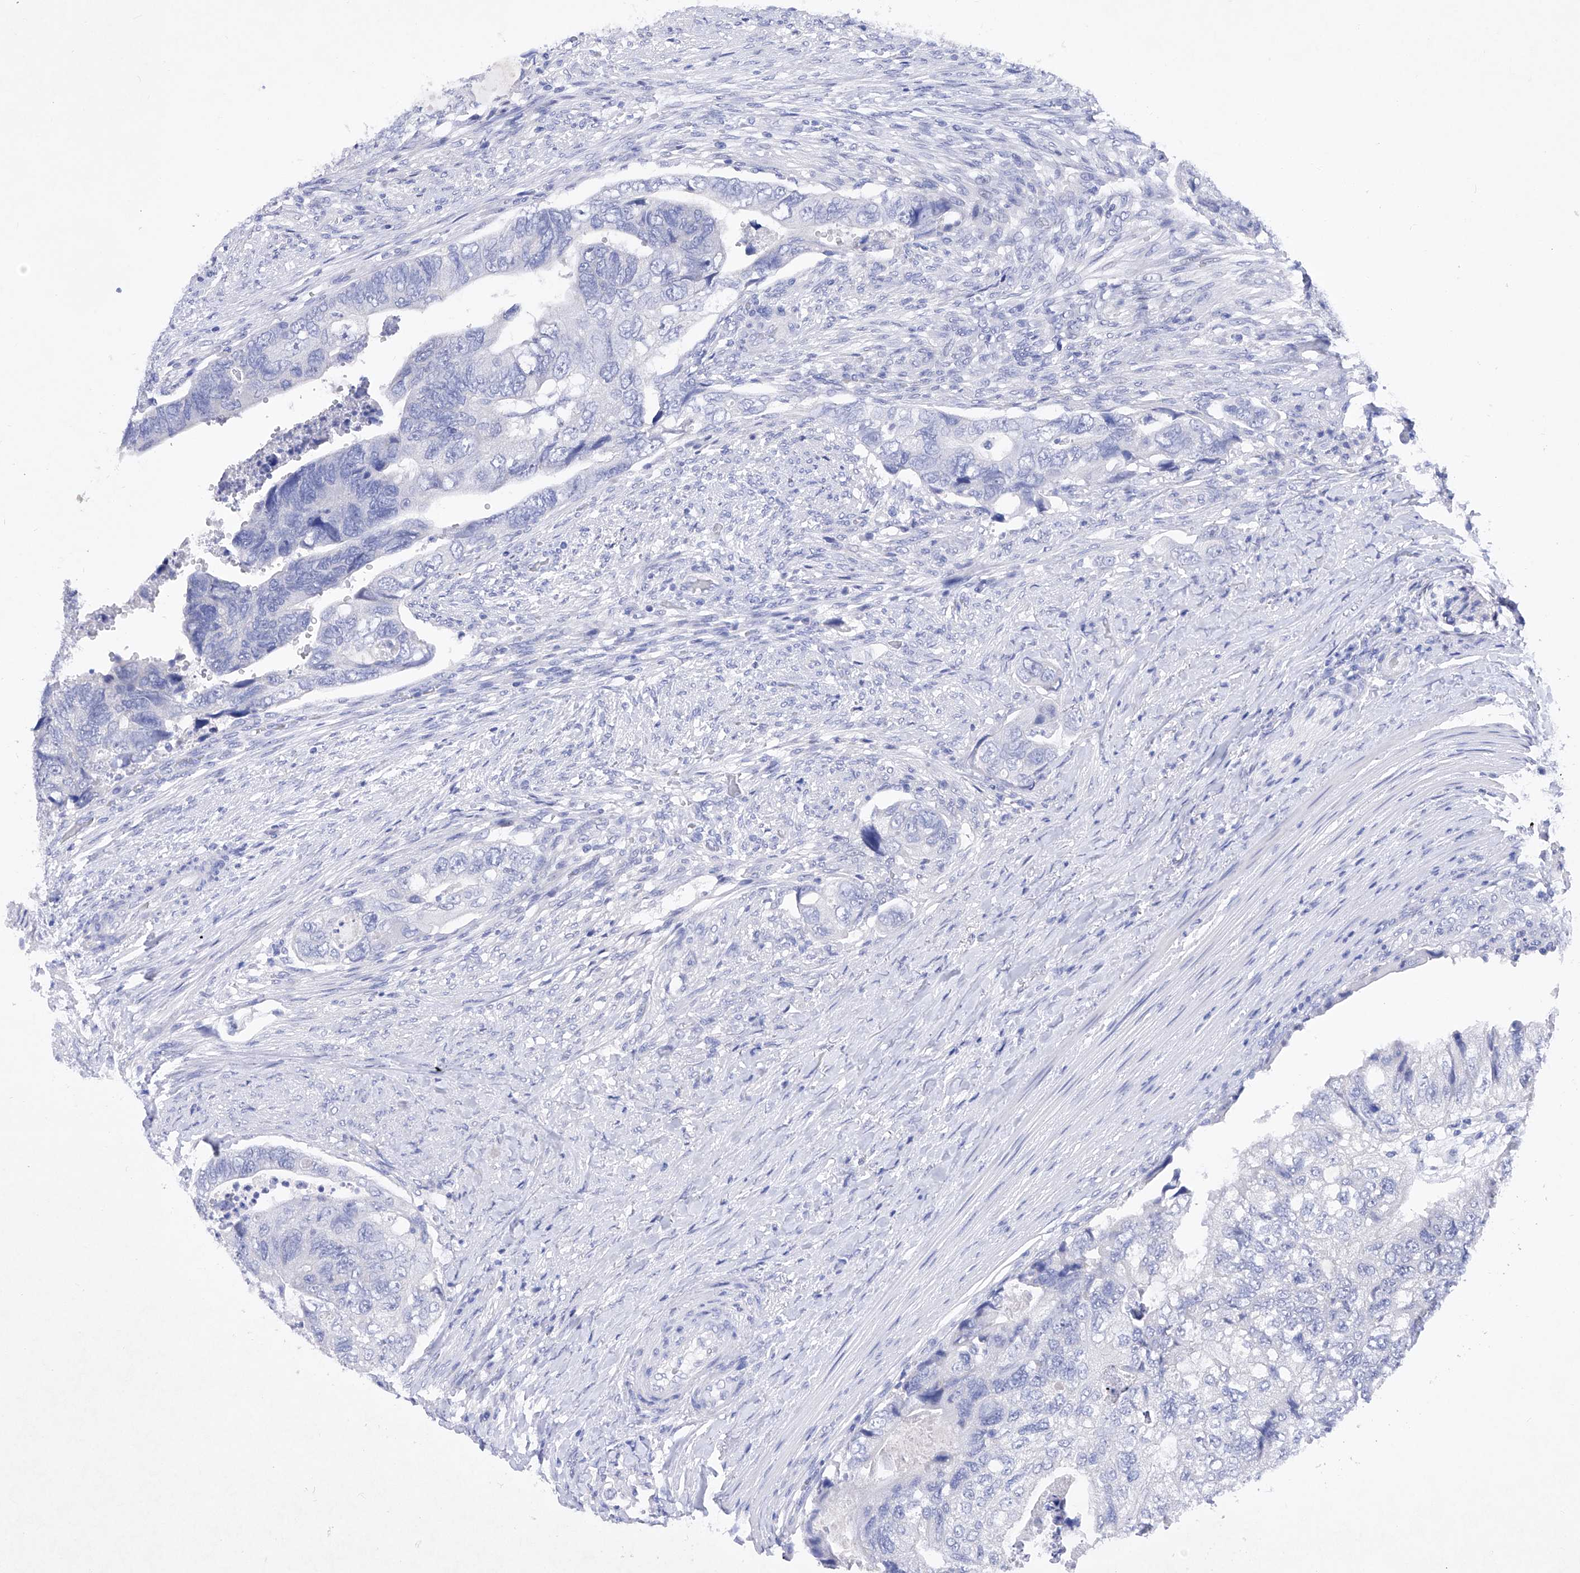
{"staining": {"intensity": "negative", "quantity": "none", "location": "none"}, "tissue": "colorectal cancer", "cell_type": "Tumor cells", "image_type": "cancer", "snomed": [{"axis": "morphology", "description": "Adenocarcinoma, NOS"}, {"axis": "topography", "description": "Rectum"}], "caption": "There is no significant staining in tumor cells of colorectal cancer (adenocarcinoma).", "gene": "BARX2", "patient": {"sex": "male", "age": 63}}